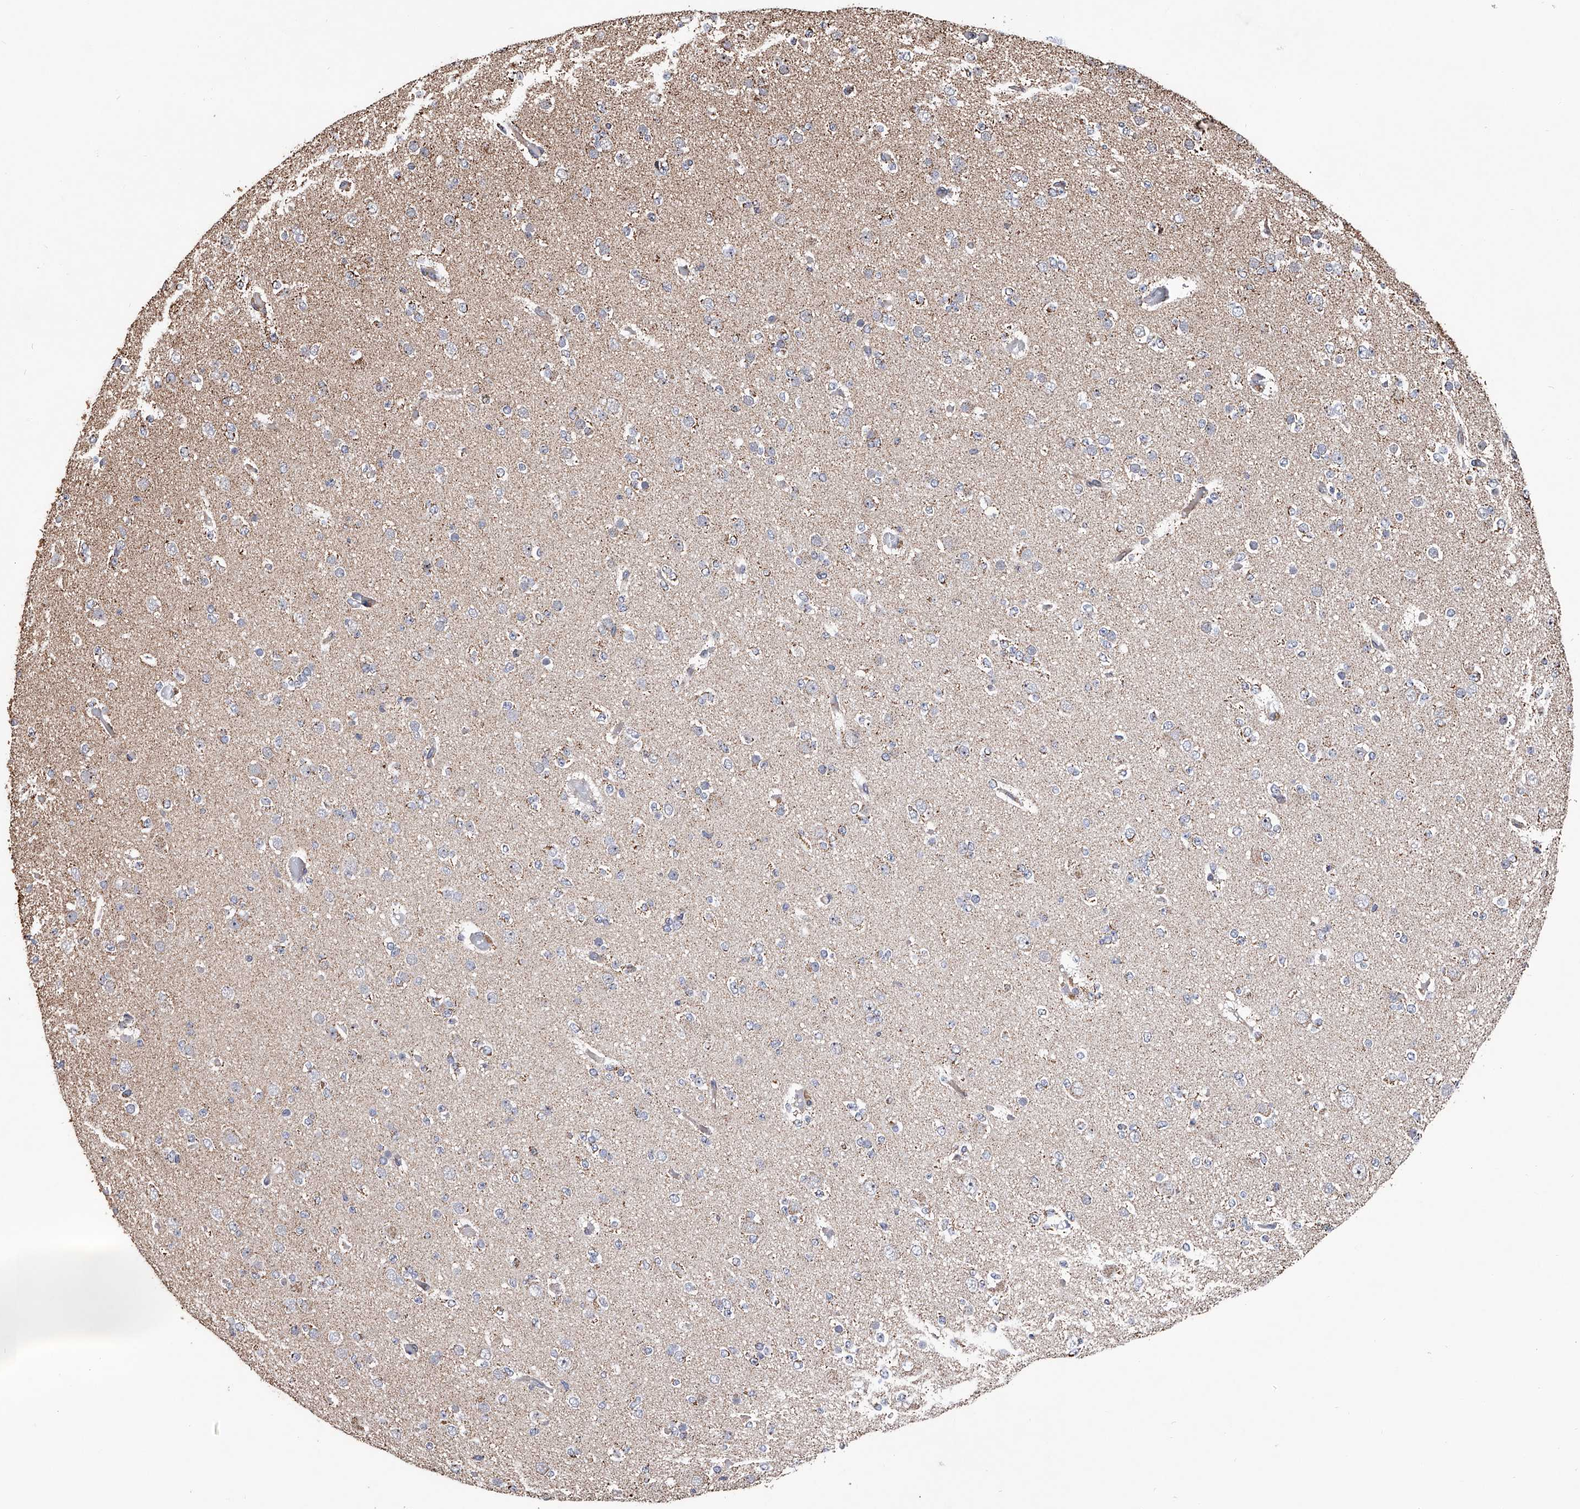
{"staining": {"intensity": "weak", "quantity": "<25%", "location": "cytoplasmic/membranous"}, "tissue": "glioma", "cell_type": "Tumor cells", "image_type": "cancer", "snomed": [{"axis": "morphology", "description": "Glioma, malignant, Low grade"}, {"axis": "topography", "description": "Brain"}], "caption": "Low-grade glioma (malignant) was stained to show a protein in brown. There is no significant expression in tumor cells.", "gene": "SMPDL3A", "patient": {"sex": "female", "age": 22}}